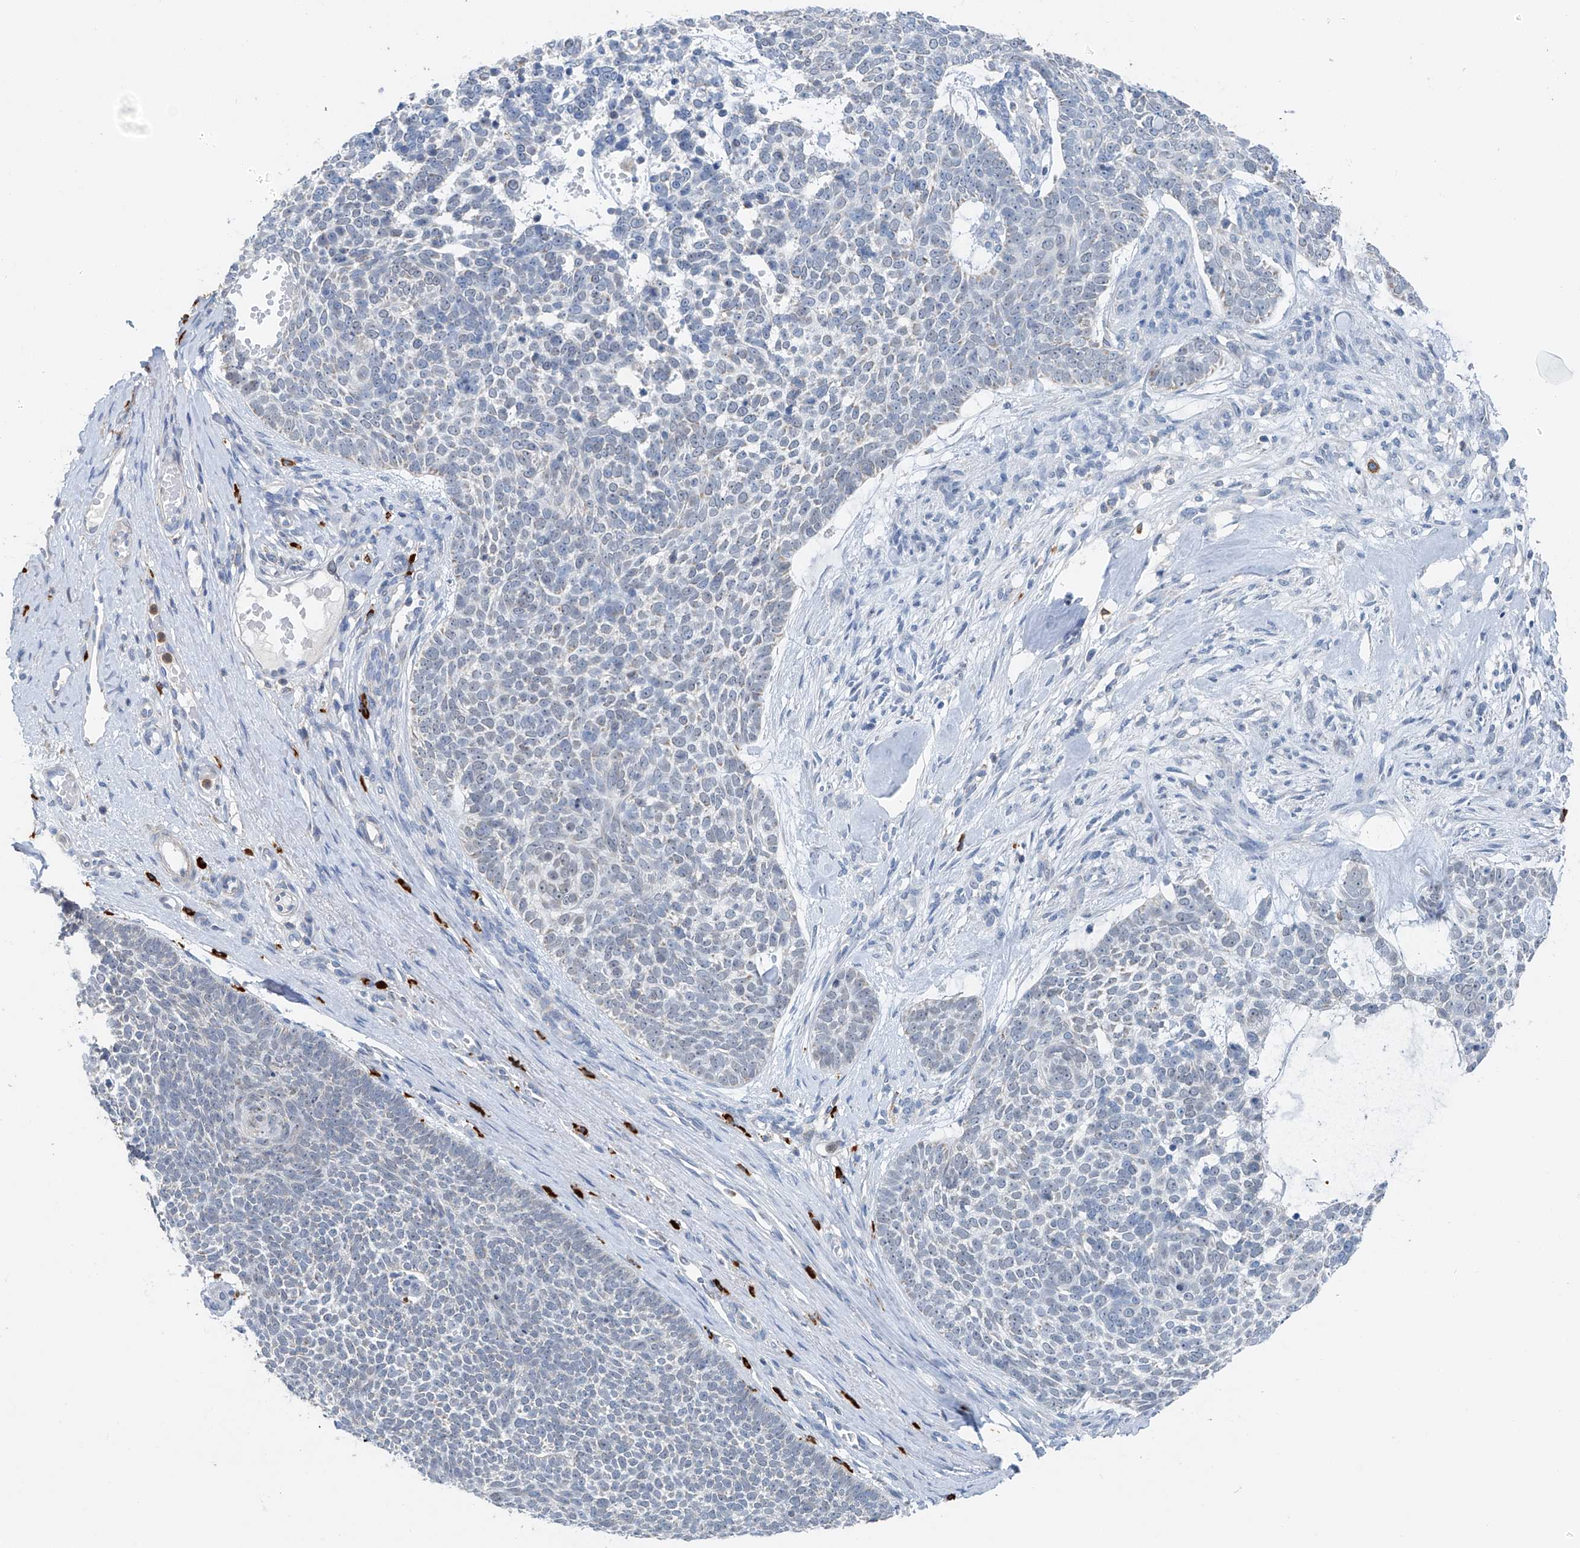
{"staining": {"intensity": "negative", "quantity": "none", "location": "none"}, "tissue": "skin cancer", "cell_type": "Tumor cells", "image_type": "cancer", "snomed": [{"axis": "morphology", "description": "Basal cell carcinoma"}, {"axis": "topography", "description": "Skin"}], "caption": "Immunohistochemical staining of human skin cancer shows no significant staining in tumor cells.", "gene": "KLF15", "patient": {"sex": "female", "age": 81}}